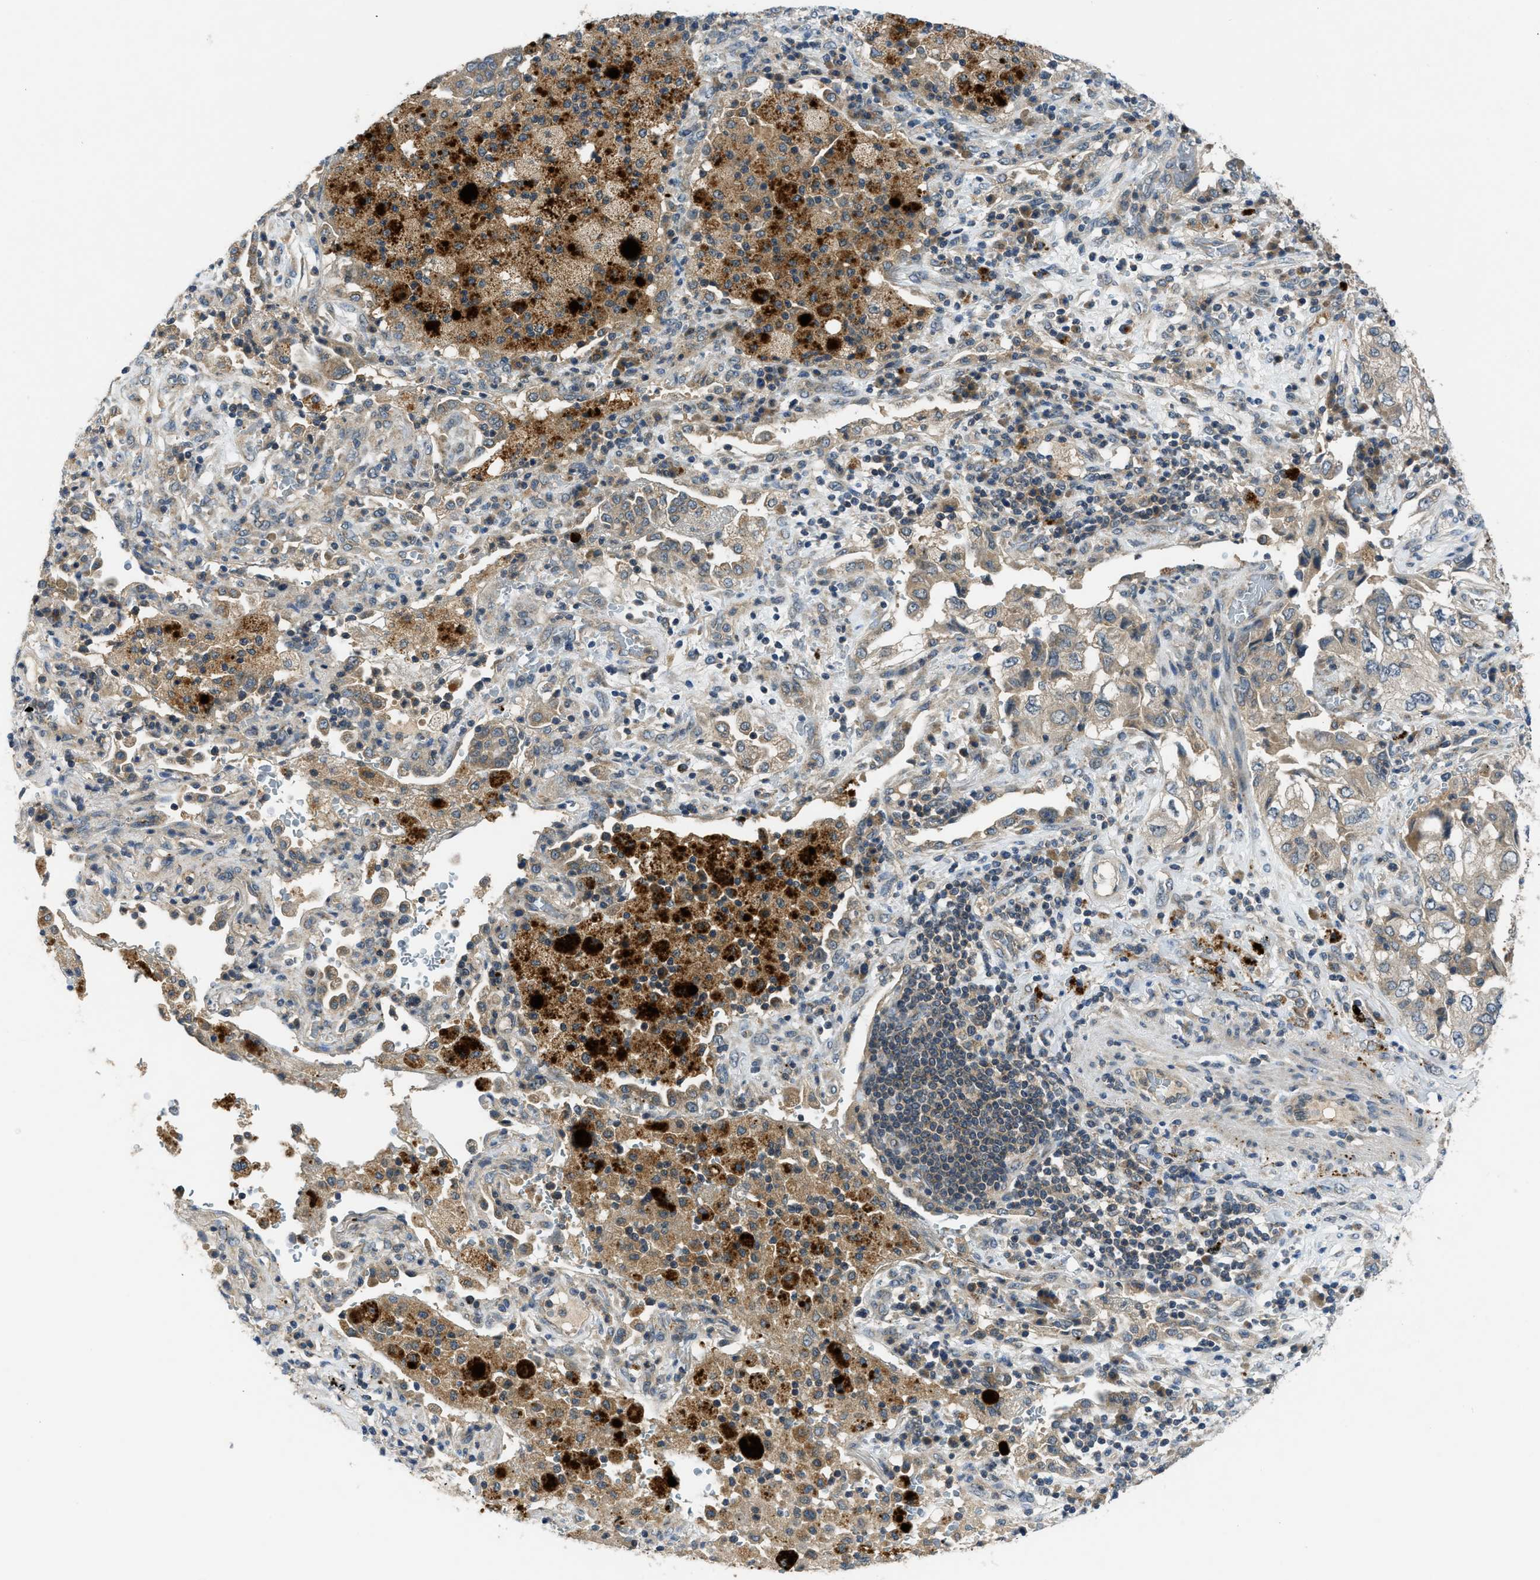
{"staining": {"intensity": "moderate", "quantity": ">75%", "location": "cytoplasmic/membranous"}, "tissue": "lung cancer", "cell_type": "Tumor cells", "image_type": "cancer", "snomed": [{"axis": "morphology", "description": "Adenocarcinoma, NOS"}, {"axis": "topography", "description": "Lung"}], "caption": "IHC histopathology image of neoplastic tissue: human adenocarcinoma (lung) stained using IHC exhibits medium levels of moderate protein expression localized specifically in the cytoplasmic/membranous of tumor cells, appearing as a cytoplasmic/membranous brown color.", "gene": "PDE7A", "patient": {"sex": "male", "age": 64}}